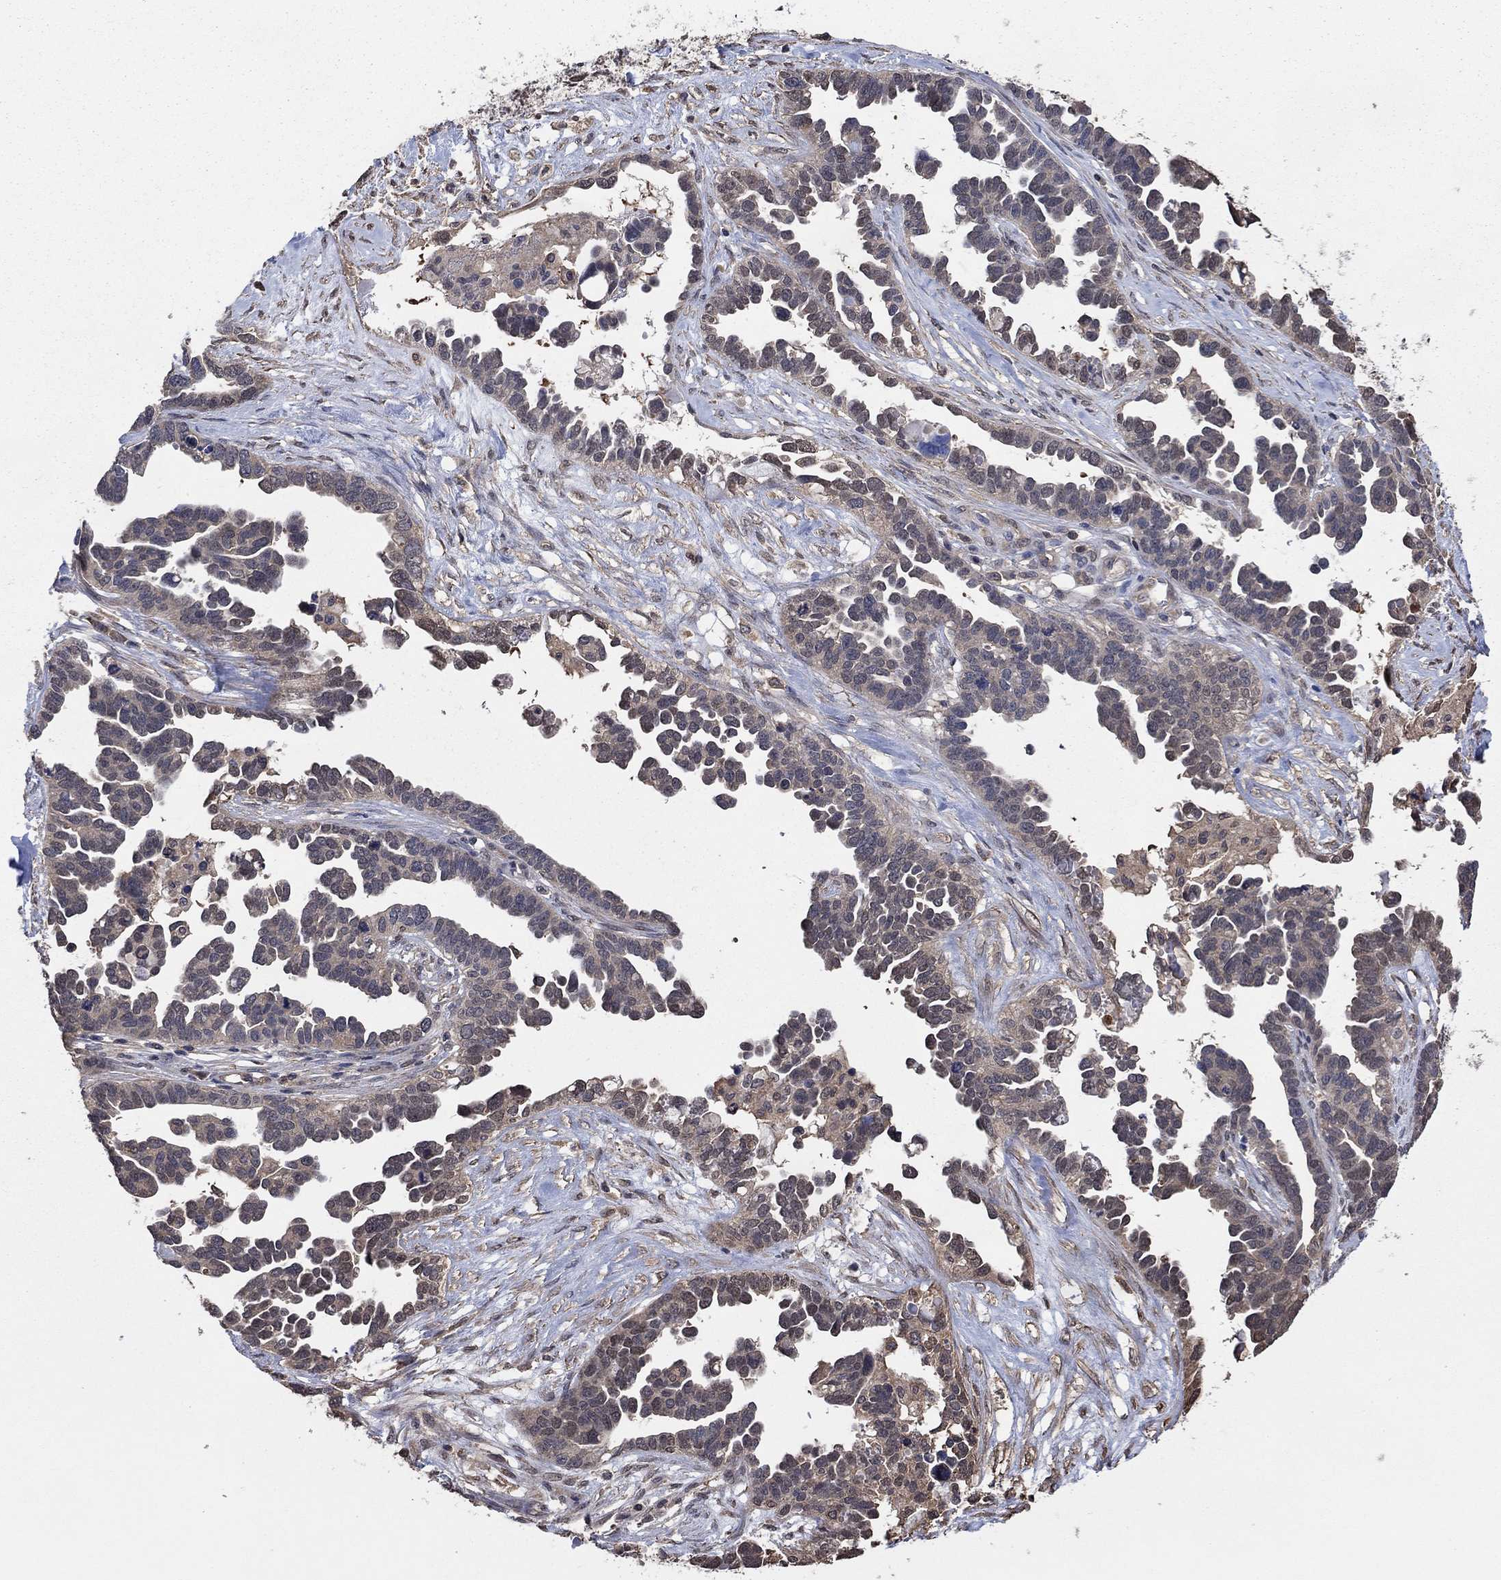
{"staining": {"intensity": "negative", "quantity": "none", "location": "none"}, "tissue": "ovarian cancer", "cell_type": "Tumor cells", "image_type": "cancer", "snomed": [{"axis": "morphology", "description": "Cystadenocarcinoma, serous, NOS"}, {"axis": "topography", "description": "Ovary"}], "caption": "Ovarian cancer was stained to show a protein in brown. There is no significant positivity in tumor cells. (DAB (3,3'-diaminobenzidine) IHC visualized using brightfield microscopy, high magnification).", "gene": "RNF114", "patient": {"sex": "female", "age": 54}}